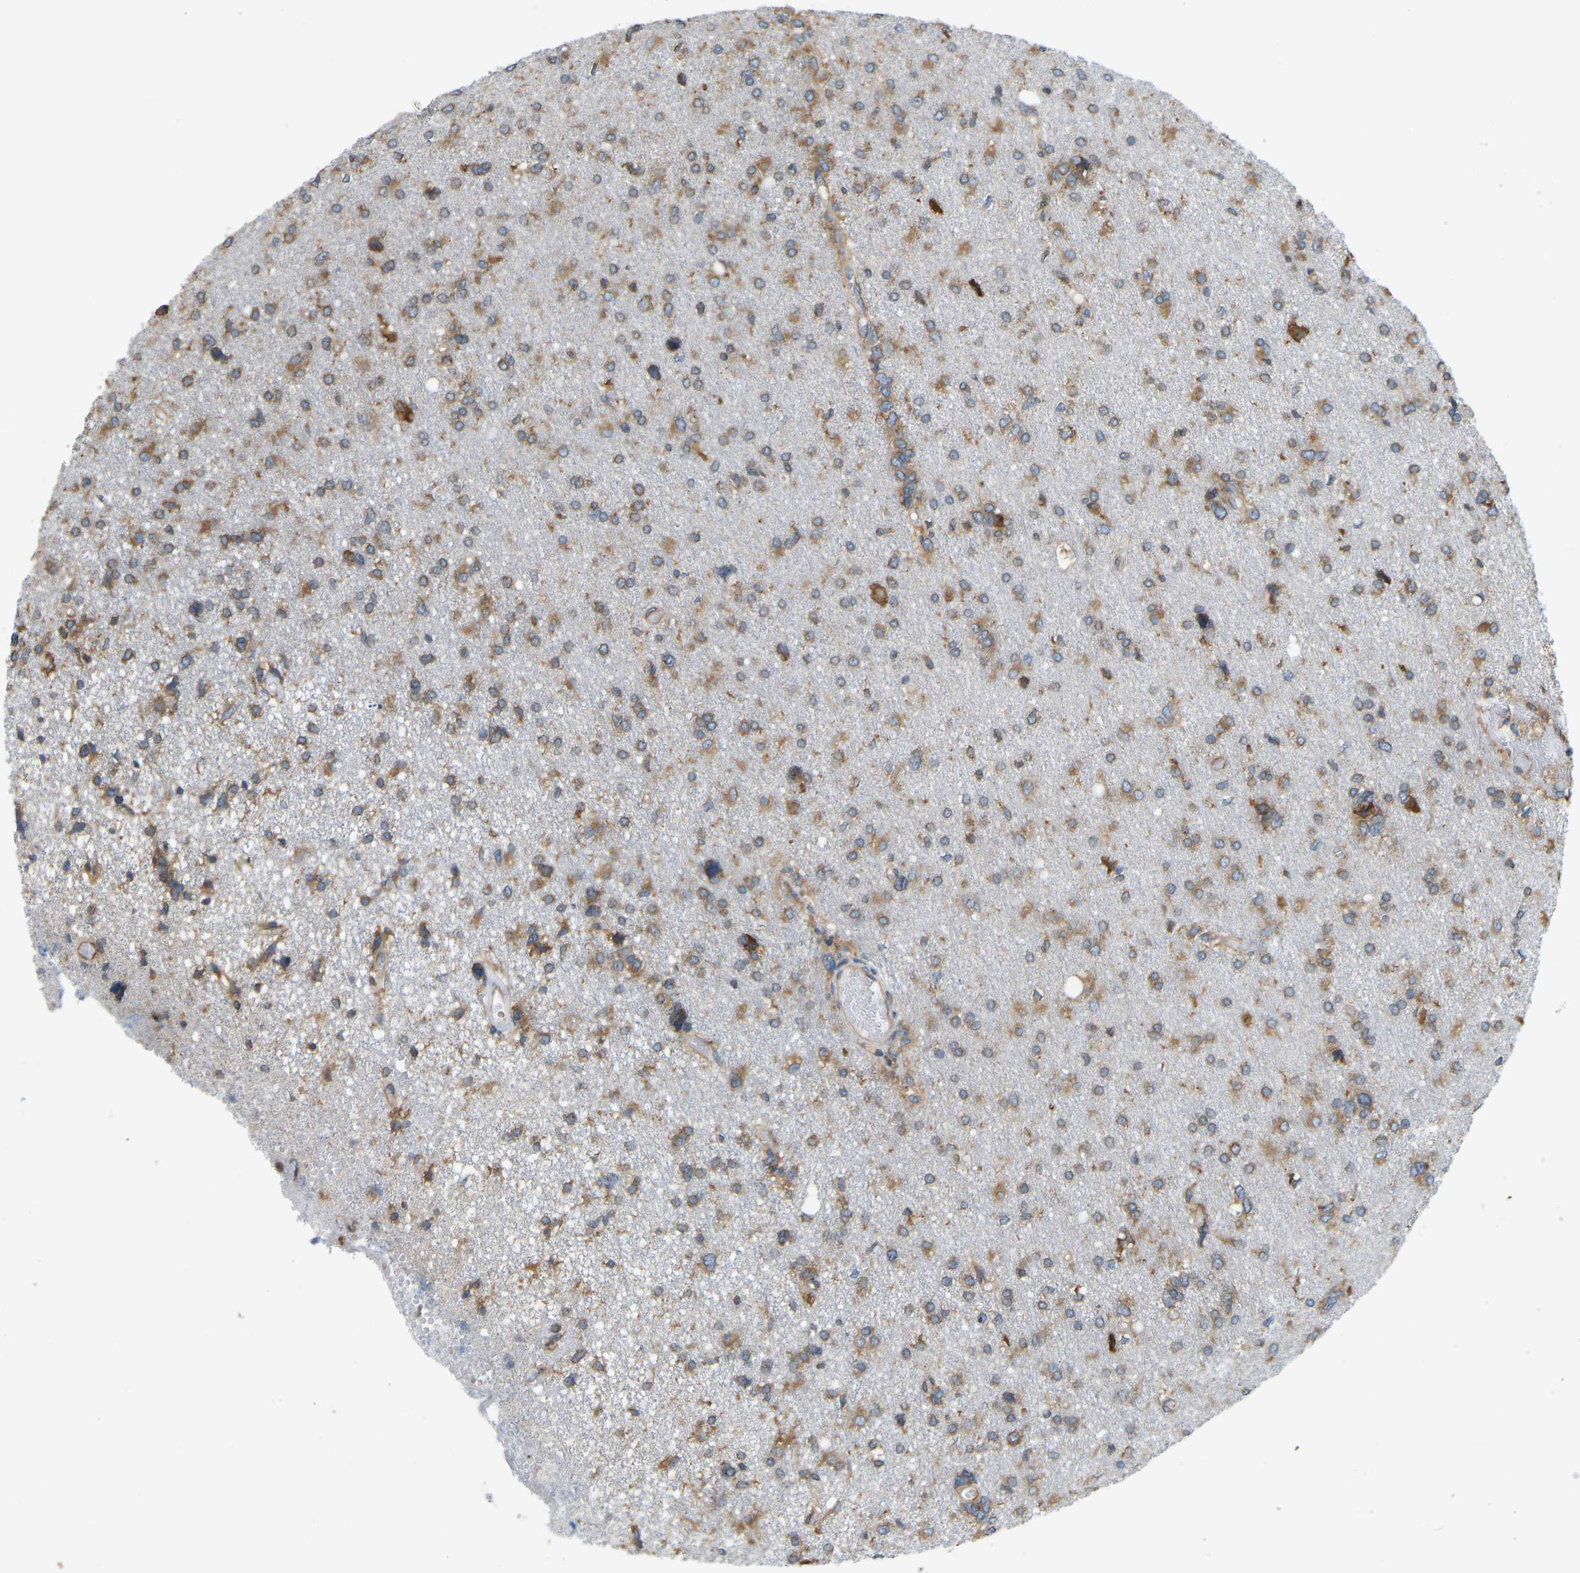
{"staining": {"intensity": "moderate", "quantity": ">75%", "location": "cytoplasmic/membranous"}, "tissue": "glioma", "cell_type": "Tumor cells", "image_type": "cancer", "snomed": [{"axis": "morphology", "description": "Glioma, malignant, High grade"}, {"axis": "topography", "description": "Brain"}], "caption": "Immunohistochemistry of glioma displays medium levels of moderate cytoplasmic/membranous positivity in approximately >75% of tumor cells.", "gene": "RPS6KB2", "patient": {"sex": "female", "age": 59}}